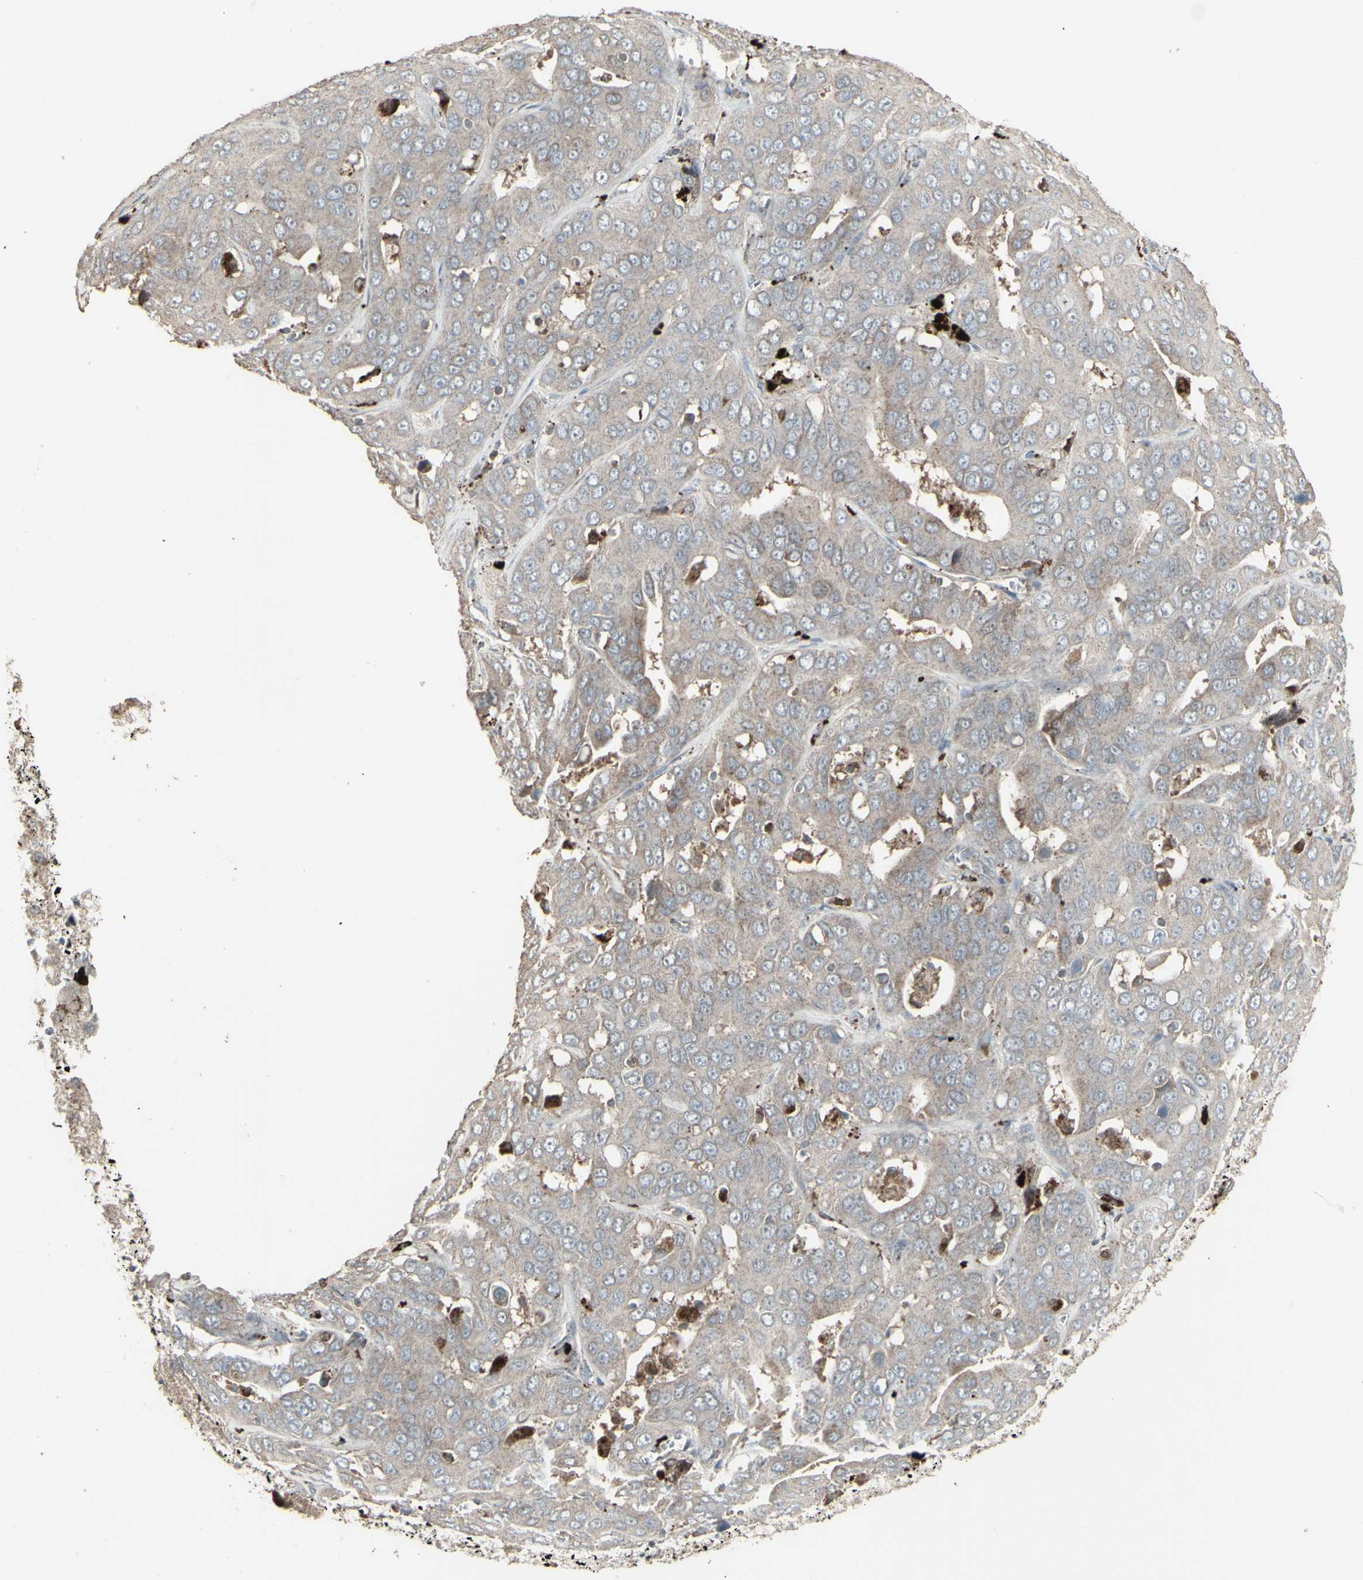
{"staining": {"intensity": "weak", "quantity": ">75%", "location": "cytoplasmic/membranous"}, "tissue": "liver cancer", "cell_type": "Tumor cells", "image_type": "cancer", "snomed": [{"axis": "morphology", "description": "Cholangiocarcinoma"}, {"axis": "topography", "description": "Liver"}], "caption": "Immunohistochemical staining of cholangiocarcinoma (liver) shows weak cytoplasmic/membranous protein expression in about >75% of tumor cells. (DAB IHC, brown staining for protein, blue staining for nuclei).", "gene": "RNASEL", "patient": {"sex": "female", "age": 52}}